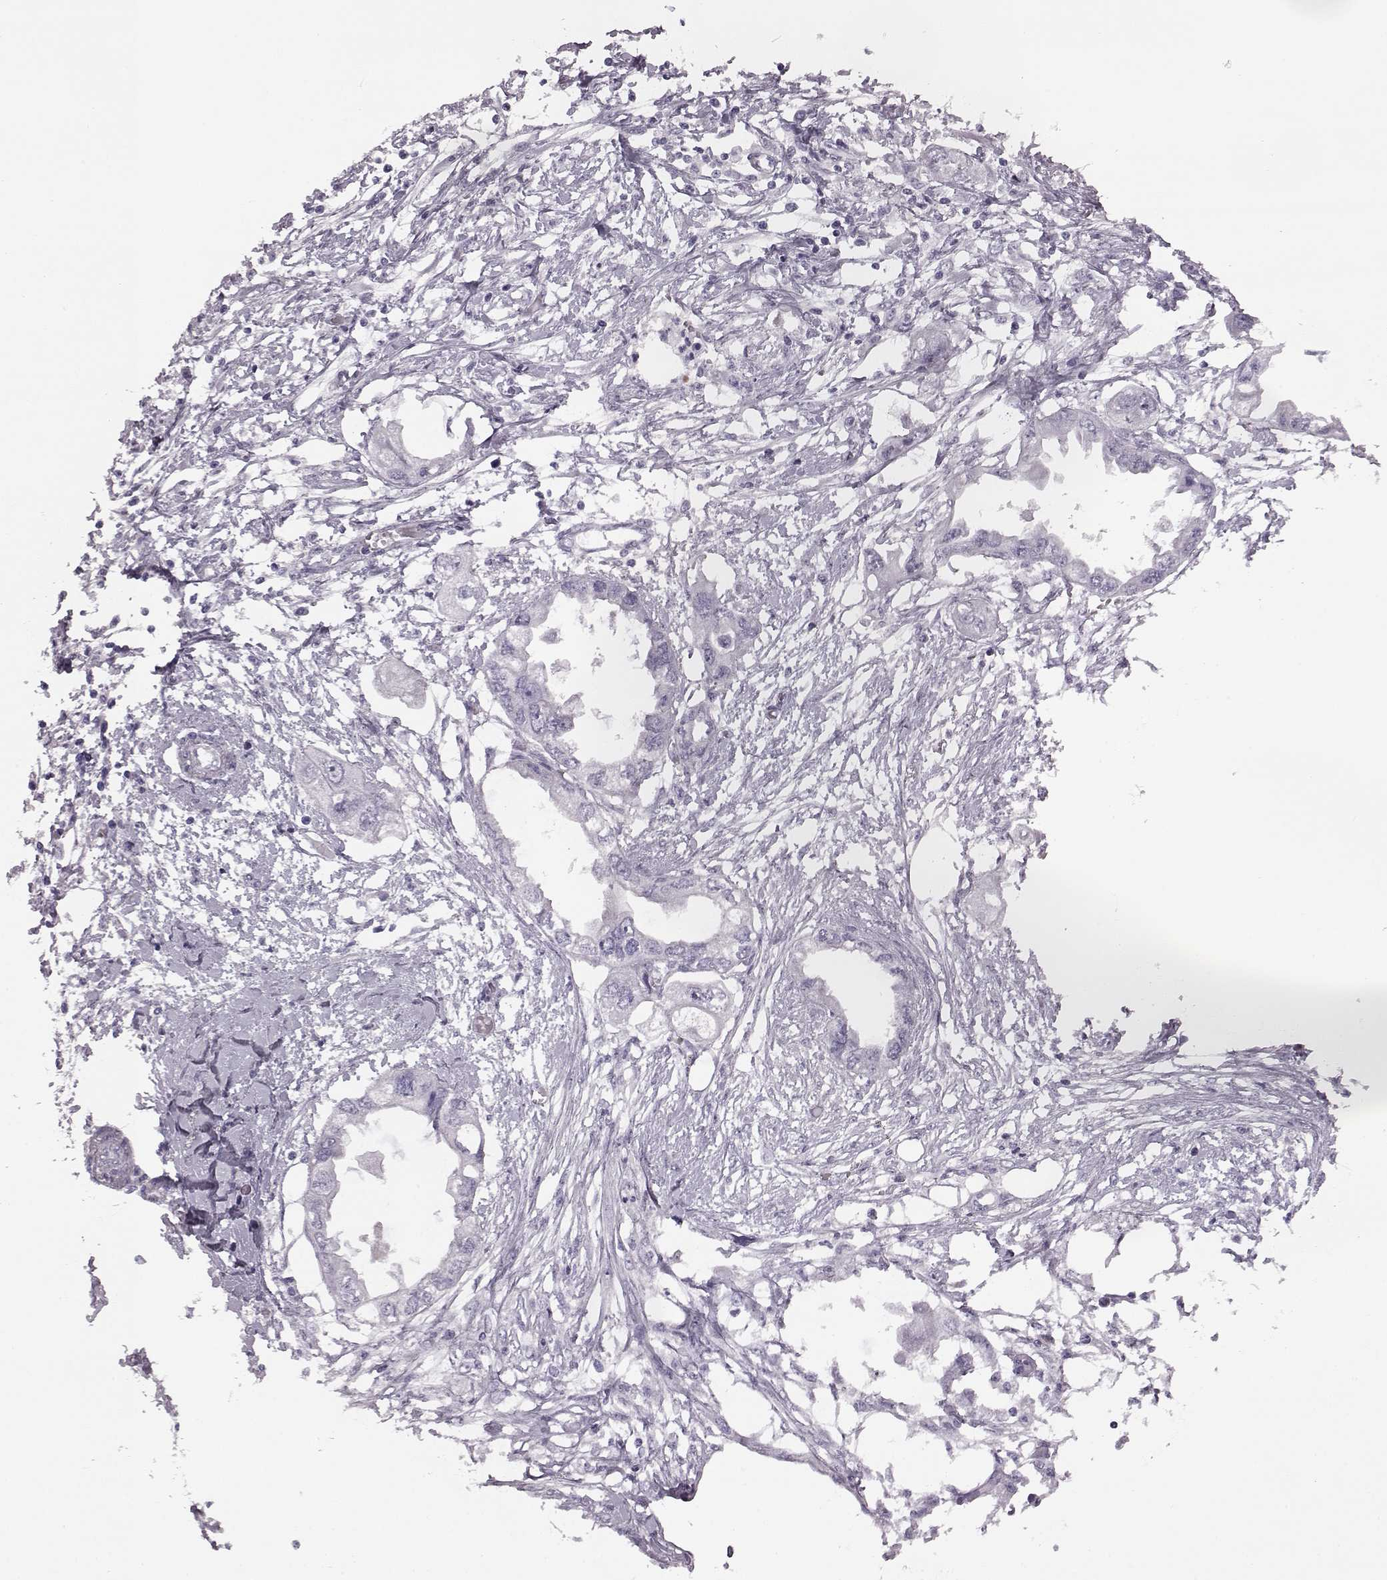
{"staining": {"intensity": "negative", "quantity": "none", "location": "none"}, "tissue": "endometrial cancer", "cell_type": "Tumor cells", "image_type": "cancer", "snomed": [{"axis": "morphology", "description": "Adenocarcinoma, NOS"}, {"axis": "morphology", "description": "Adenocarcinoma, metastatic, NOS"}, {"axis": "topography", "description": "Adipose tissue"}, {"axis": "topography", "description": "Endometrium"}], "caption": "DAB immunohistochemical staining of human endometrial metastatic adenocarcinoma demonstrates no significant expression in tumor cells.", "gene": "ODAD4", "patient": {"sex": "female", "age": 67}}